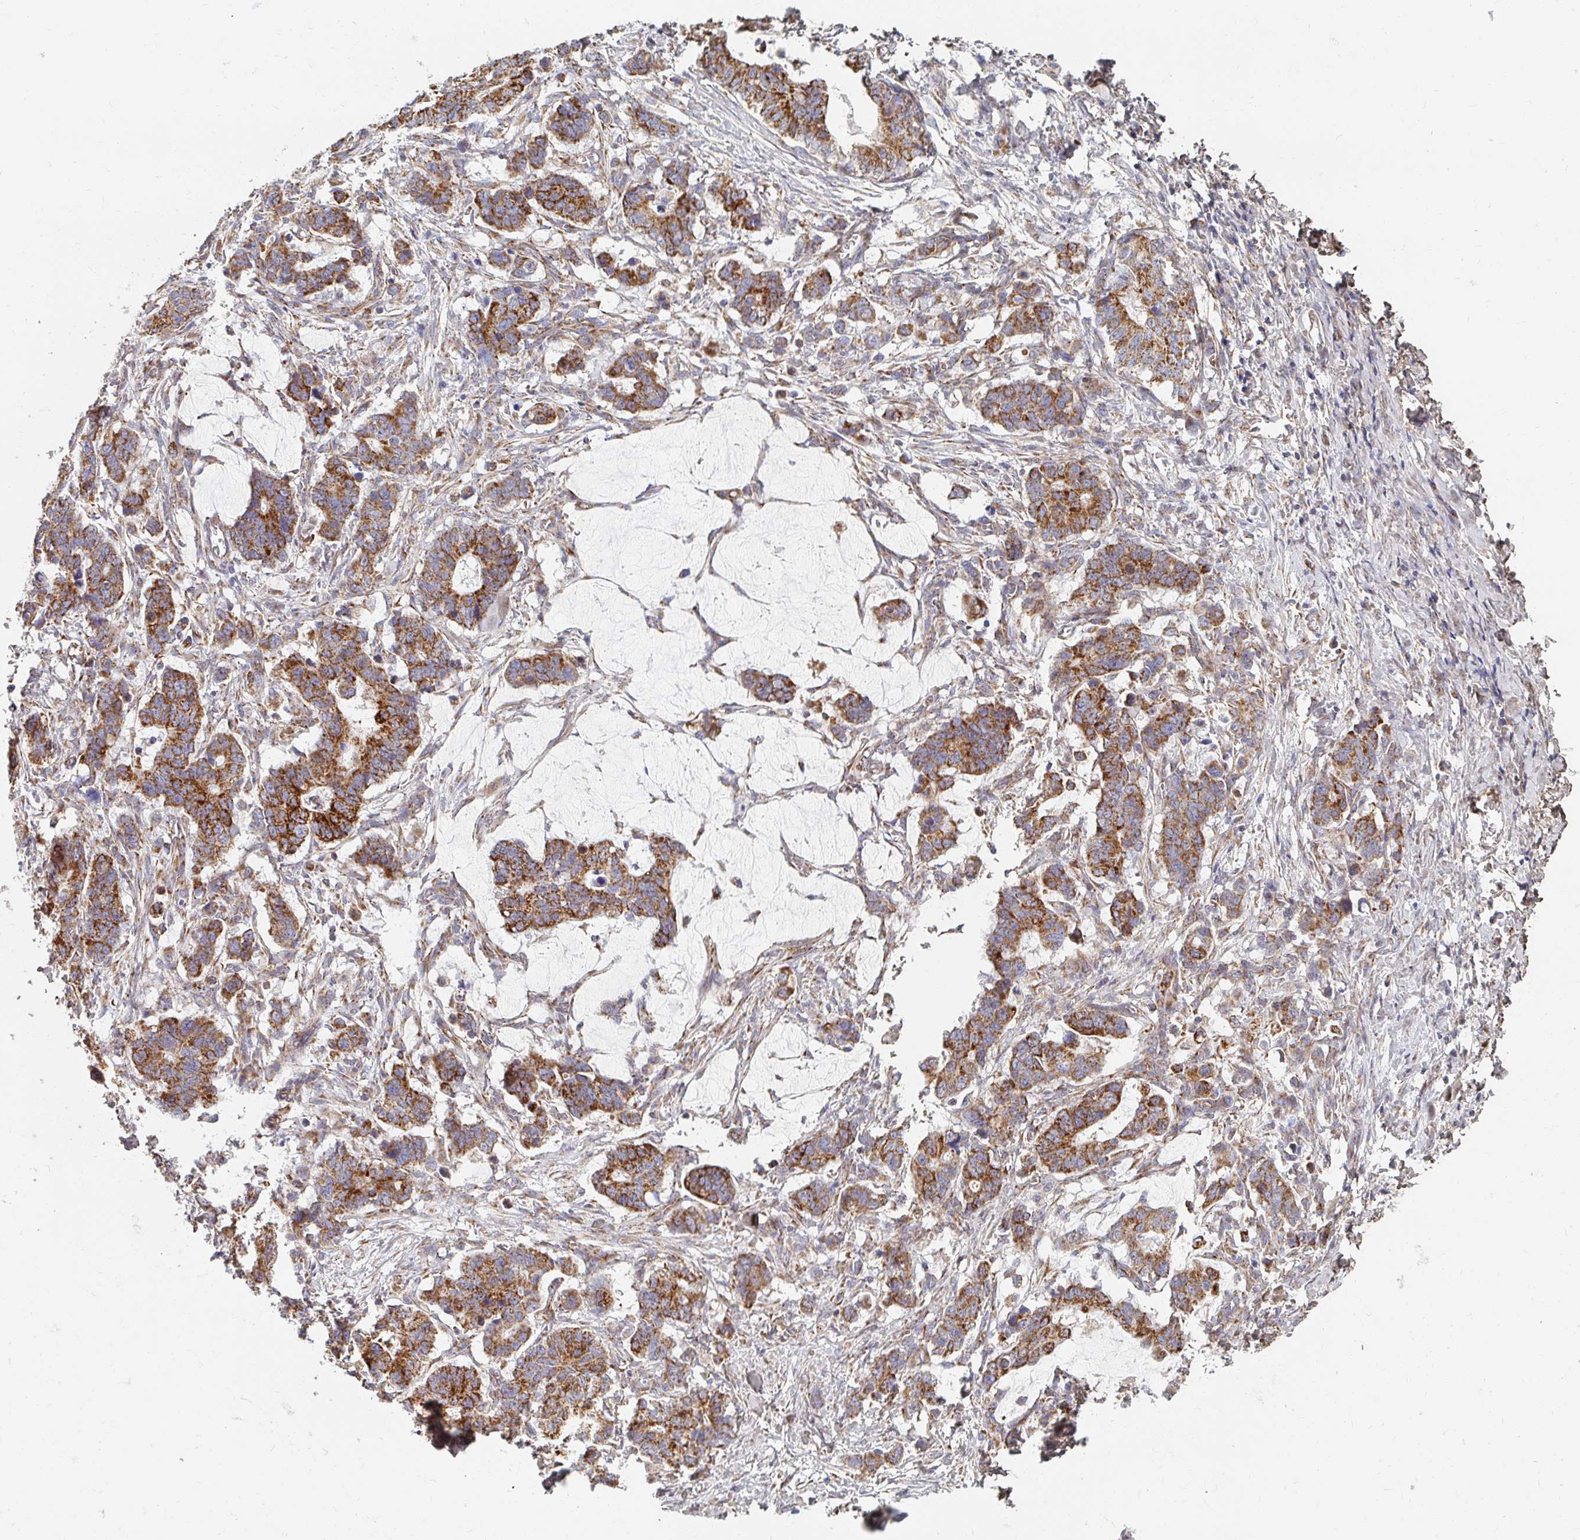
{"staining": {"intensity": "moderate", "quantity": ">75%", "location": "cytoplasmic/membranous"}, "tissue": "stomach cancer", "cell_type": "Tumor cells", "image_type": "cancer", "snomed": [{"axis": "morphology", "description": "Normal tissue, NOS"}, {"axis": "morphology", "description": "Adenocarcinoma, NOS"}, {"axis": "topography", "description": "Stomach"}], "caption": "A high-resolution image shows immunohistochemistry staining of stomach cancer, which shows moderate cytoplasmic/membranous staining in approximately >75% of tumor cells. The staining was performed using DAB (3,3'-diaminobenzidine), with brown indicating positive protein expression. Nuclei are stained blue with hematoxylin.", "gene": "MAVS", "patient": {"sex": "female", "age": 64}}